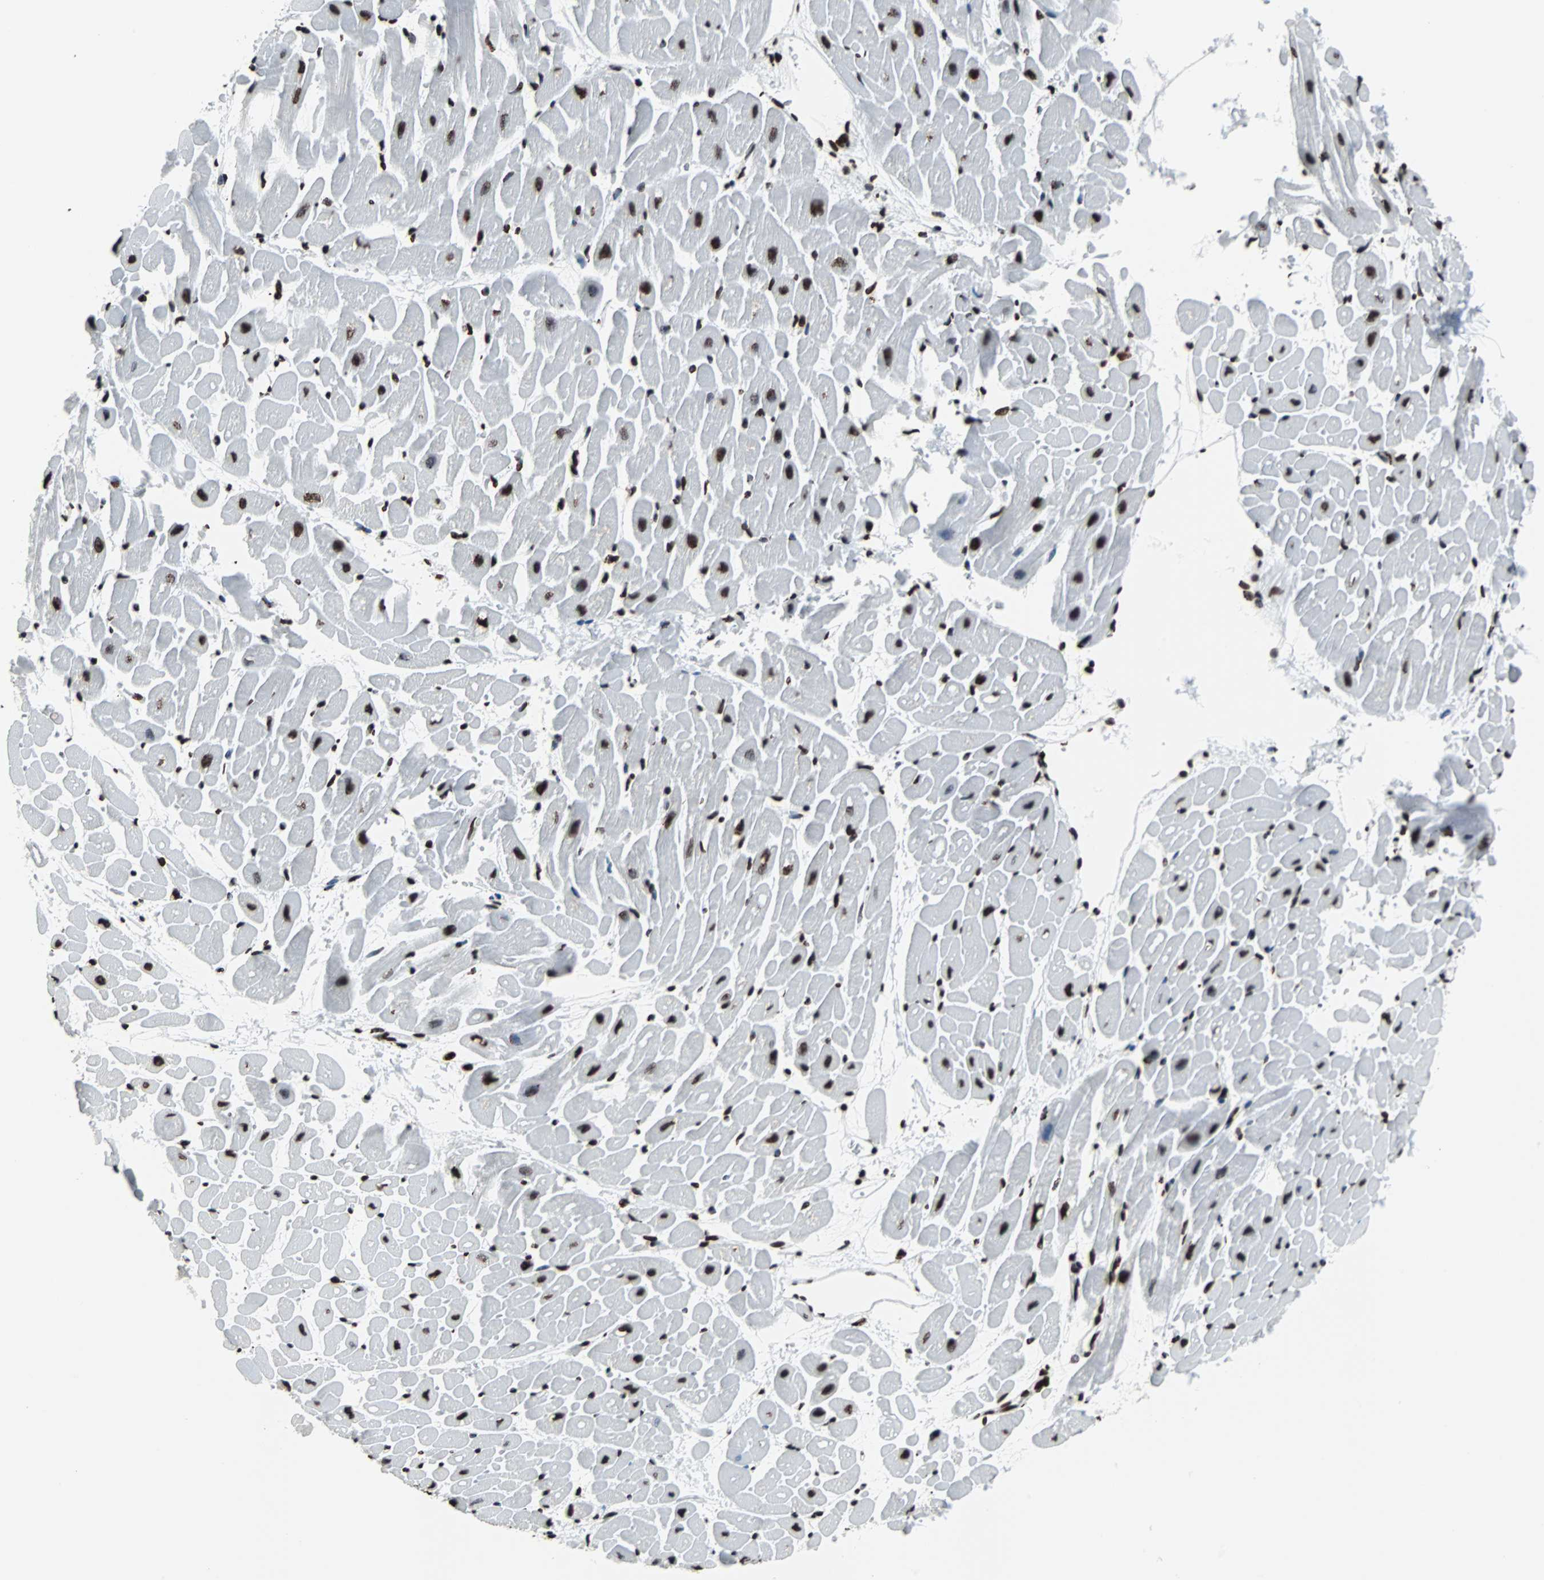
{"staining": {"intensity": "strong", "quantity": ">75%", "location": "nuclear"}, "tissue": "heart muscle", "cell_type": "Cardiomyocytes", "image_type": "normal", "snomed": [{"axis": "morphology", "description": "Normal tissue, NOS"}, {"axis": "topography", "description": "Heart"}], "caption": "Cardiomyocytes display high levels of strong nuclear expression in approximately >75% of cells in unremarkable human heart muscle.", "gene": "H2BC18", "patient": {"sex": "male", "age": 45}}